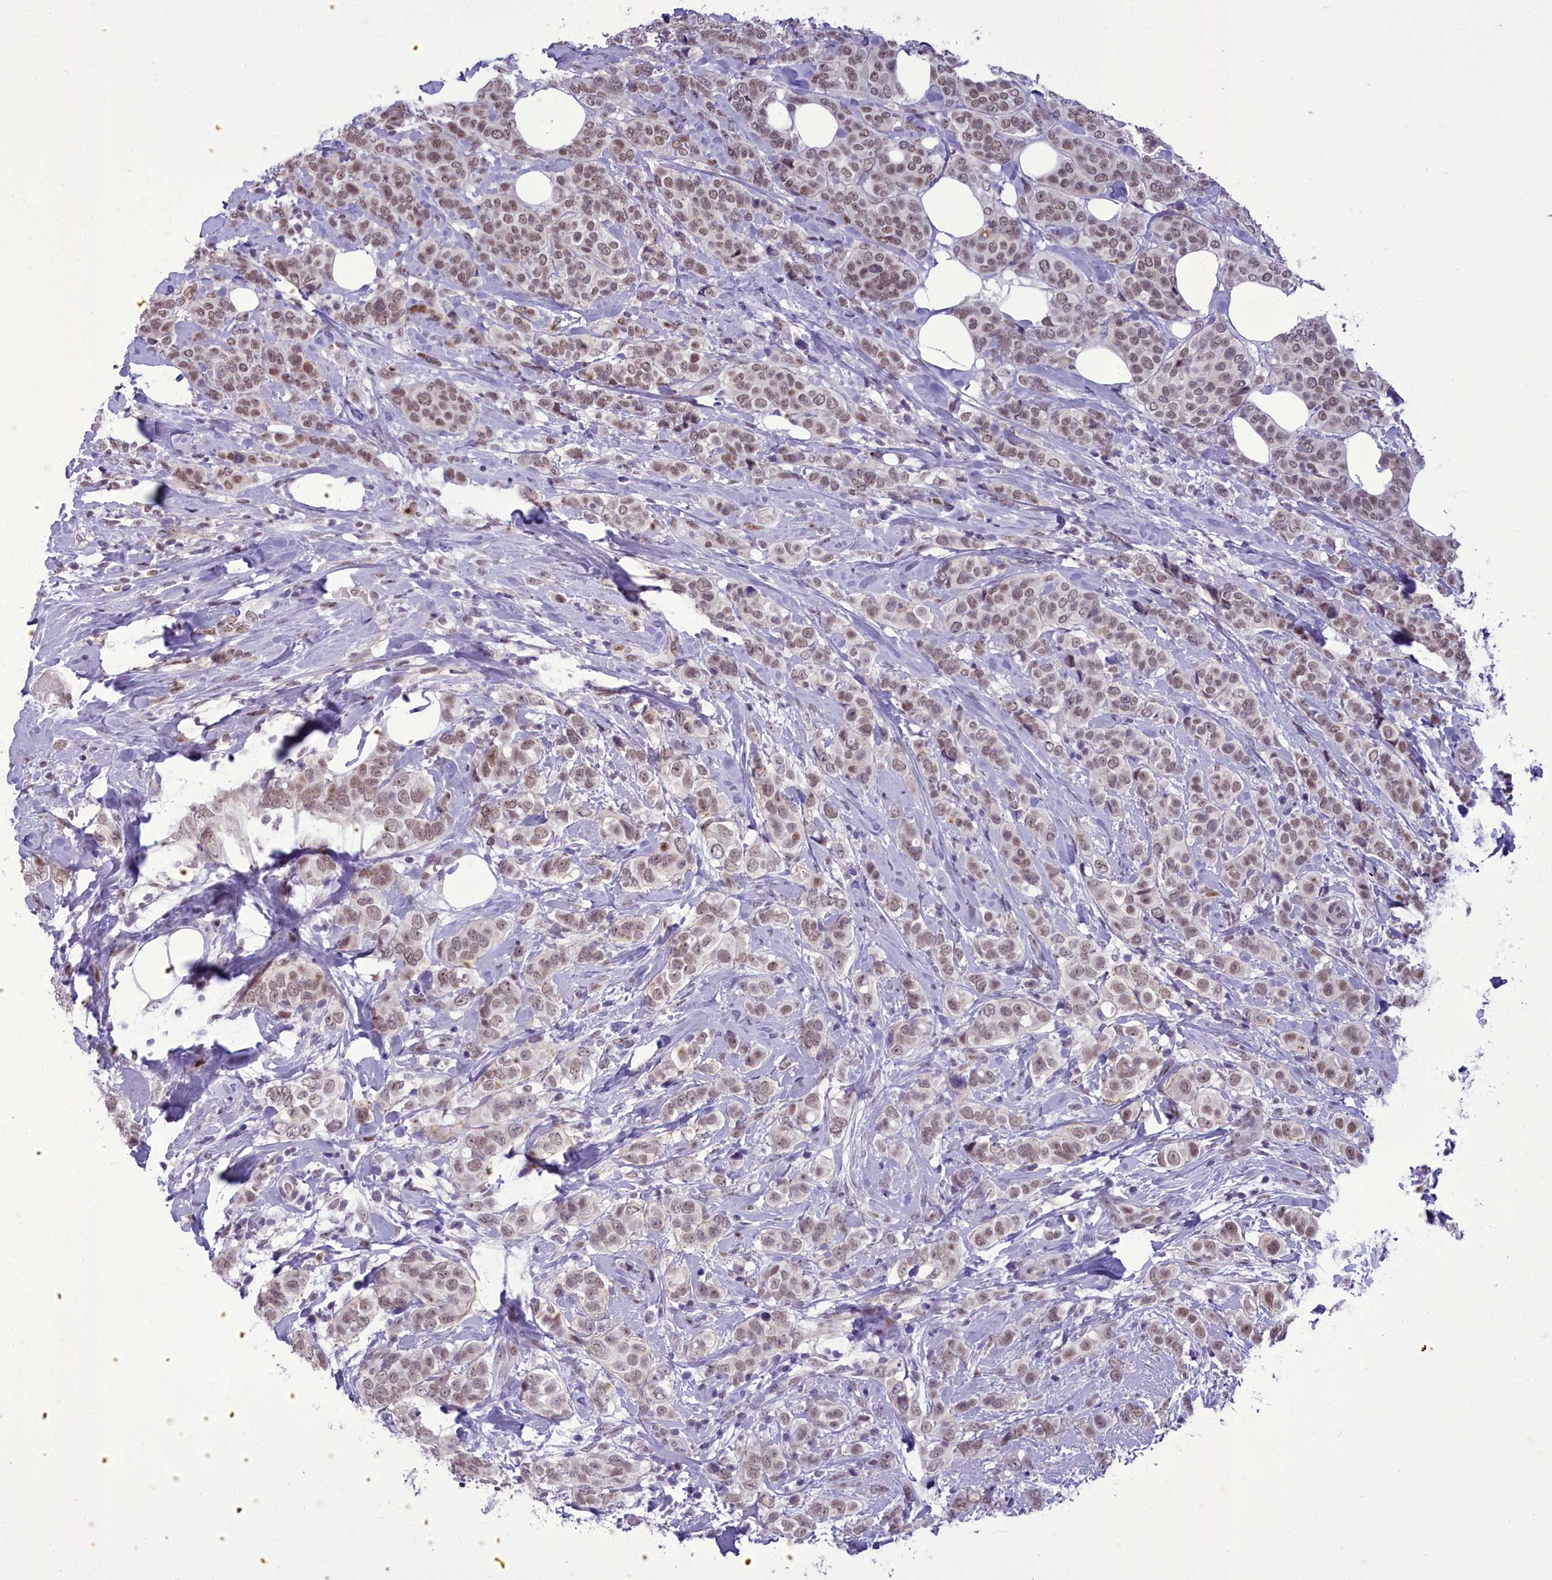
{"staining": {"intensity": "moderate", "quantity": ">75%", "location": "nuclear"}, "tissue": "breast cancer", "cell_type": "Tumor cells", "image_type": "cancer", "snomed": [{"axis": "morphology", "description": "Lobular carcinoma"}, {"axis": "topography", "description": "Breast"}], "caption": "Moderate nuclear staining is identified in about >75% of tumor cells in breast cancer (lobular carcinoma).", "gene": "CEACAM19", "patient": {"sex": "female", "age": 51}}